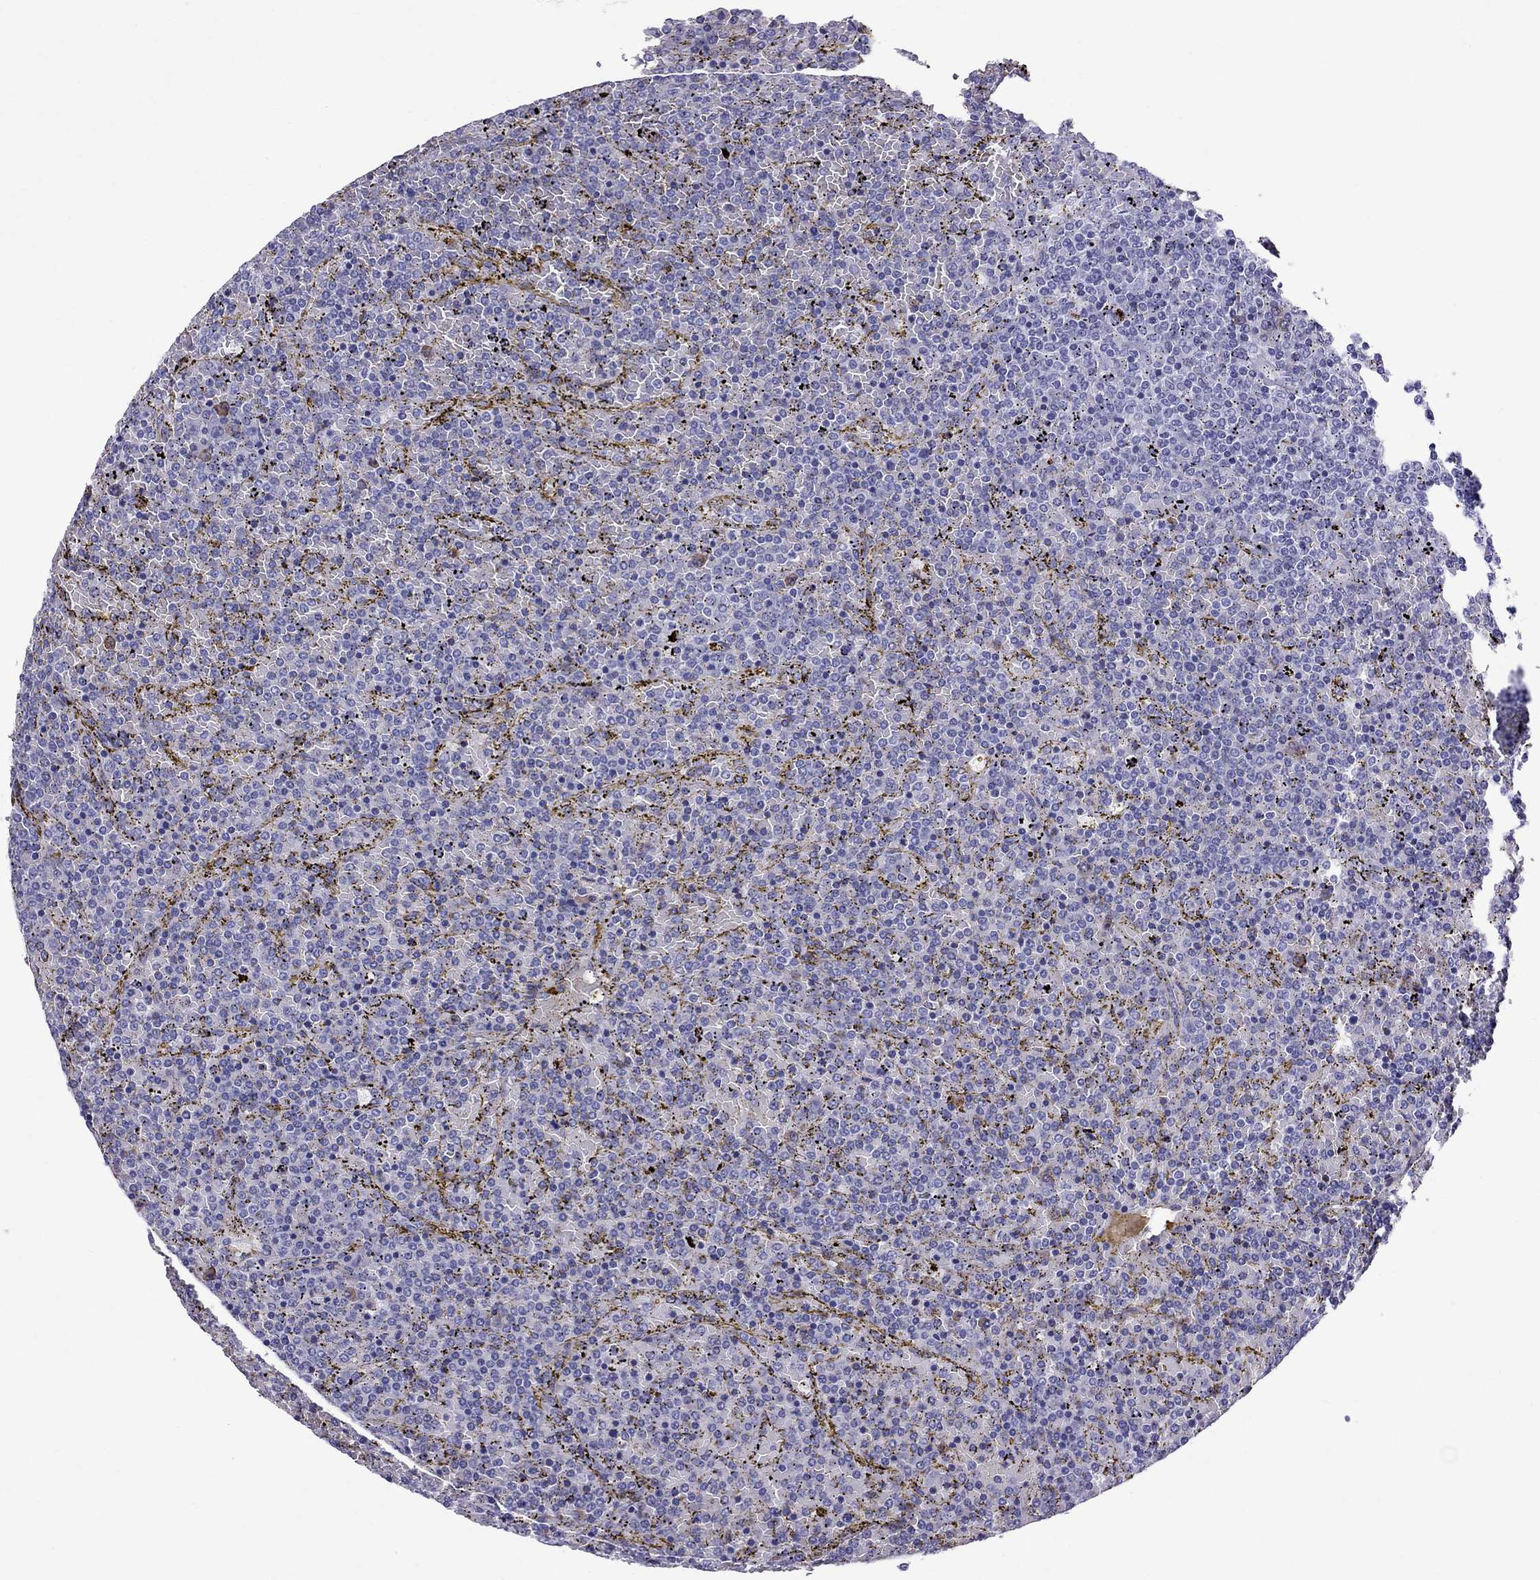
{"staining": {"intensity": "negative", "quantity": "none", "location": "none"}, "tissue": "lymphoma", "cell_type": "Tumor cells", "image_type": "cancer", "snomed": [{"axis": "morphology", "description": "Malignant lymphoma, non-Hodgkin's type, Low grade"}, {"axis": "topography", "description": "Spleen"}], "caption": "IHC photomicrograph of neoplastic tissue: lymphoma stained with DAB exhibits no significant protein staining in tumor cells.", "gene": "SCART1", "patient": {"sex": "female", "age": 77}}